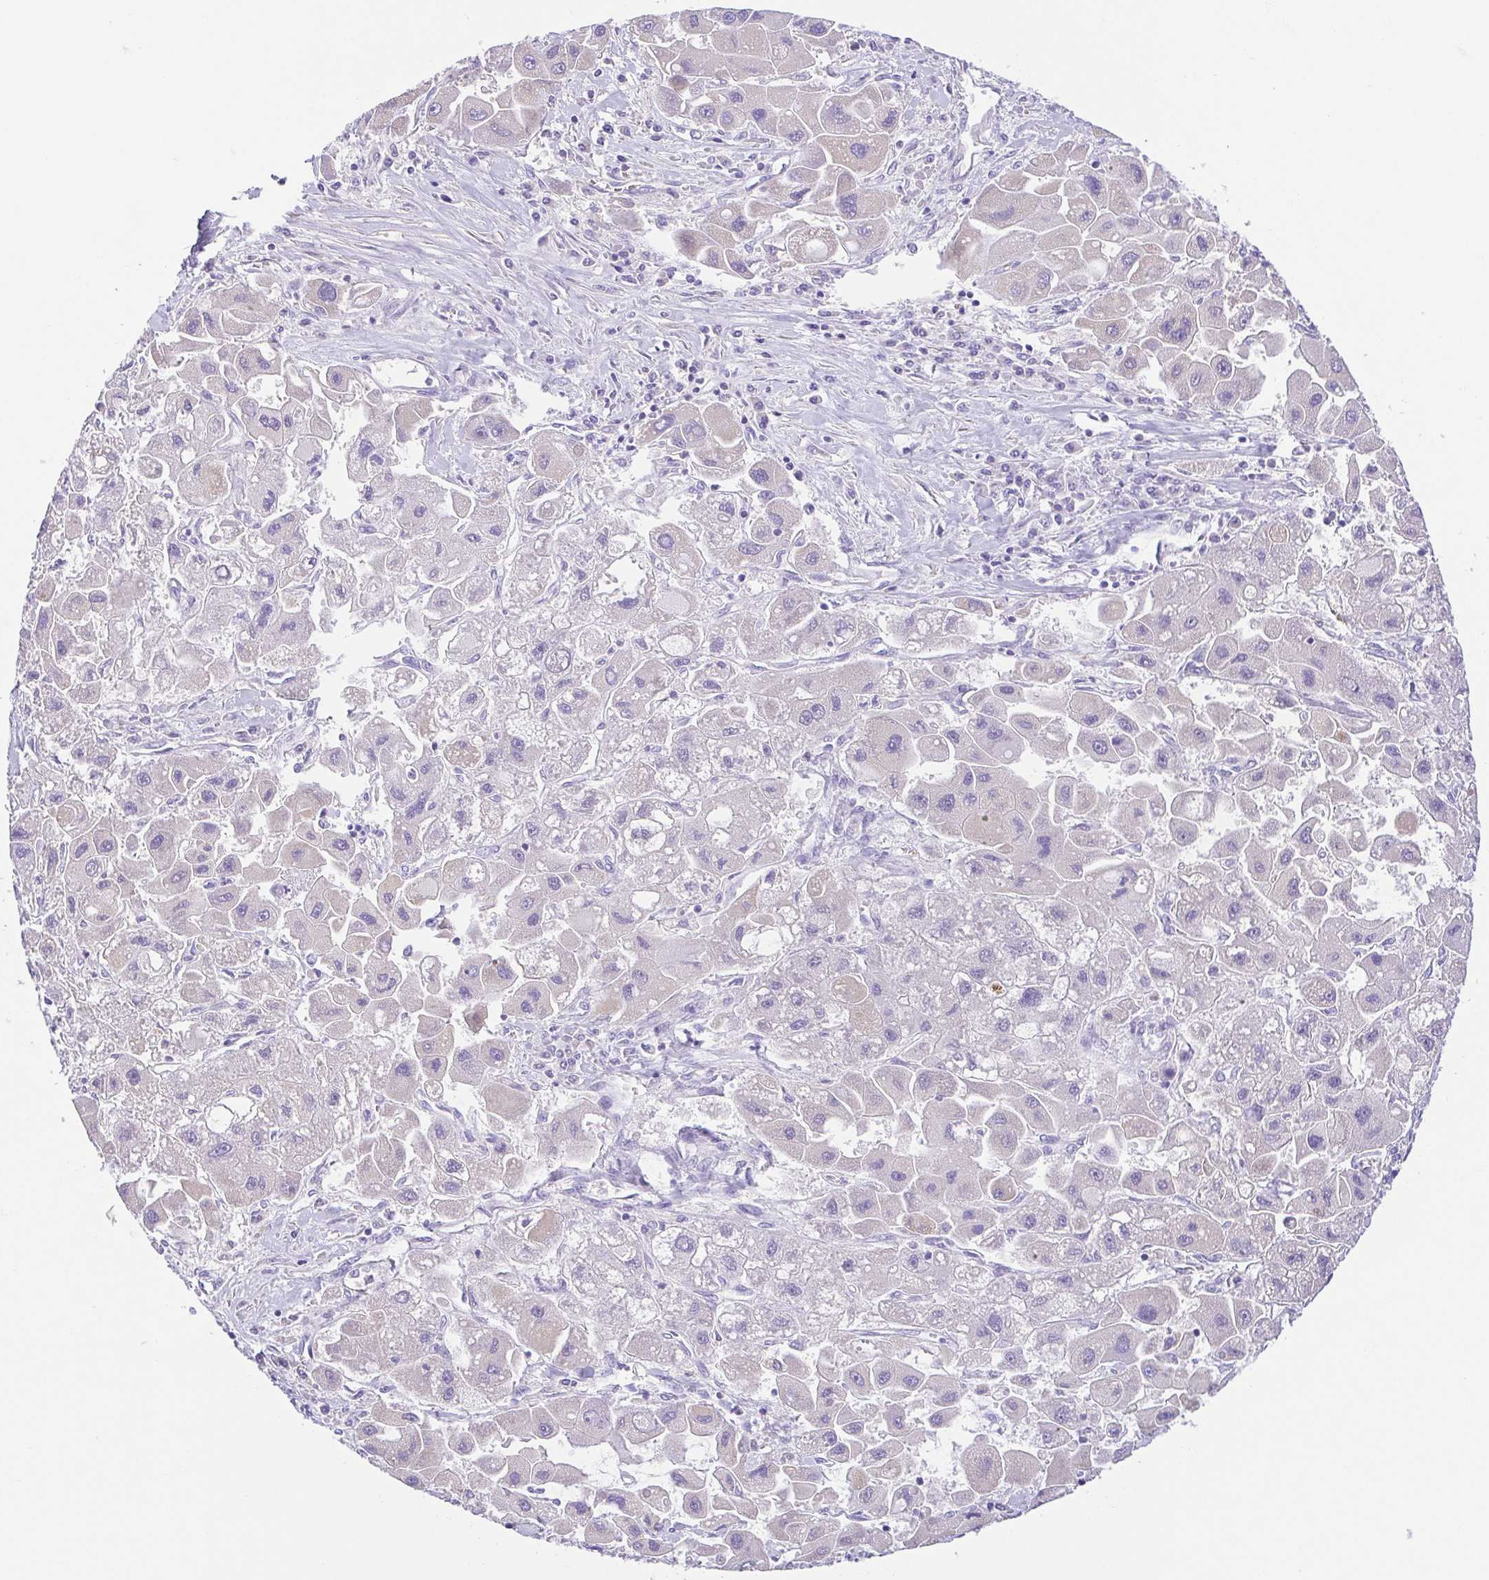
{"staining": {"intensity": "negative", "quantity": "none", "location": "none"}, "tissue": "liver cancer", "cell_type": "Tumor cells", "image_type": "cancer", "snomed": [{"axis": "morphology", "description": "Carcinoma, Hepatocellular, NOS"}, {"axis": "topography", "description": "Liver"}], "caption": "An IHC histopathology image of liver cancer (hepatocellular carcinoma) is shown. There is no staining in tumor cells of liver cancer (hepatocellular carcinoma).", "gene": "SLC13A1", "patient": {"sex": "male", "age": 24}}